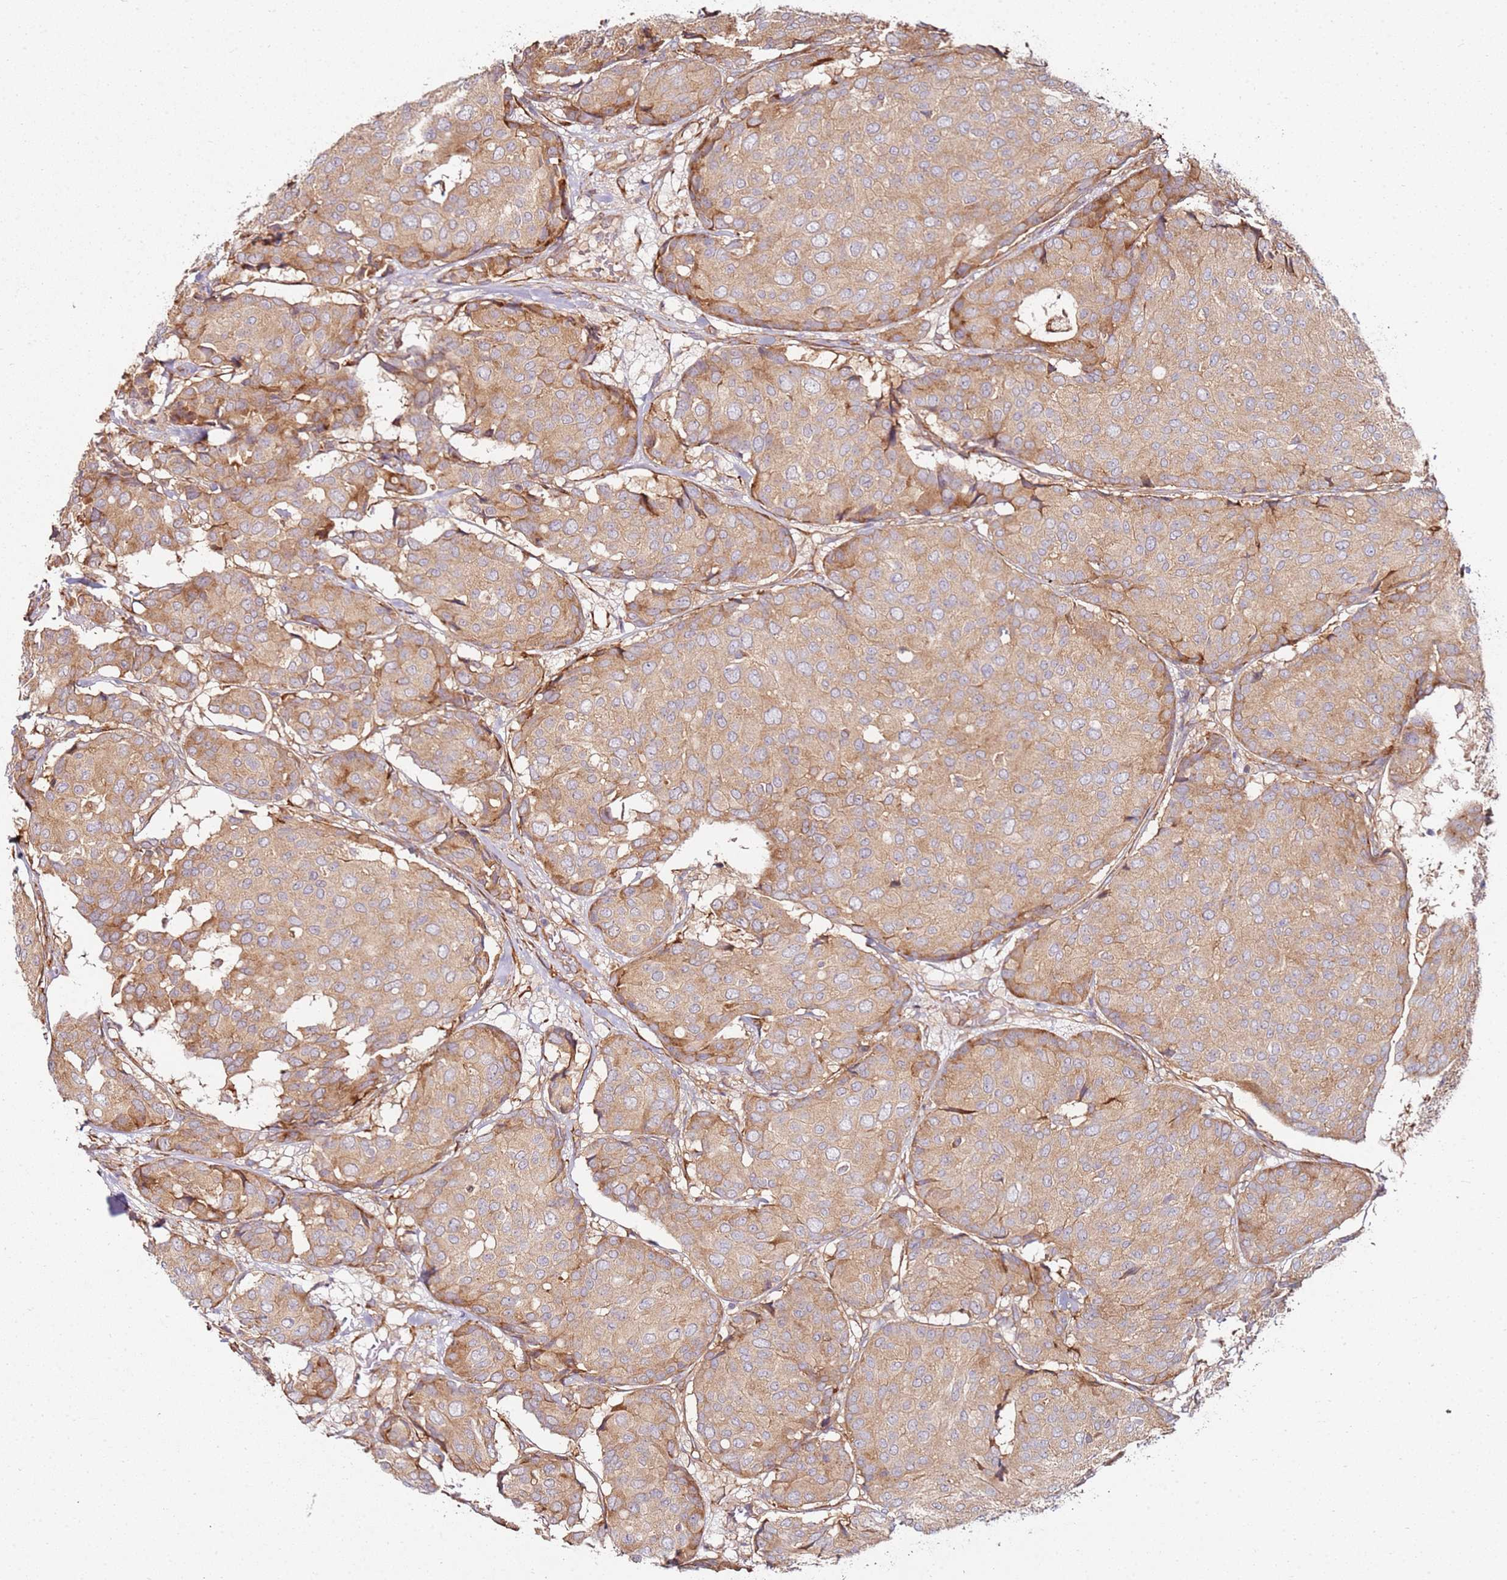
{"staining": {"intensity": "moderate", "quantity": ">75%", "location": "cytoplasmic/membranous"}, "tissue": "breast cancer", "cell_type": "Tumor cells", "image_type": "cancer", "snomed": [{"axis": "morphology", "description": "Duct carcinoma"}, {"axis": "topography", "description": "Breast"}], "caption": "Protein staining of breast invasive ductal carcinoma tissue exhibits moderate cytoplasmic/membranous expression in approximately >75% of tumor cells.", "gene": "RPS3A", "patient": {"sex": "female", "age": 75}}